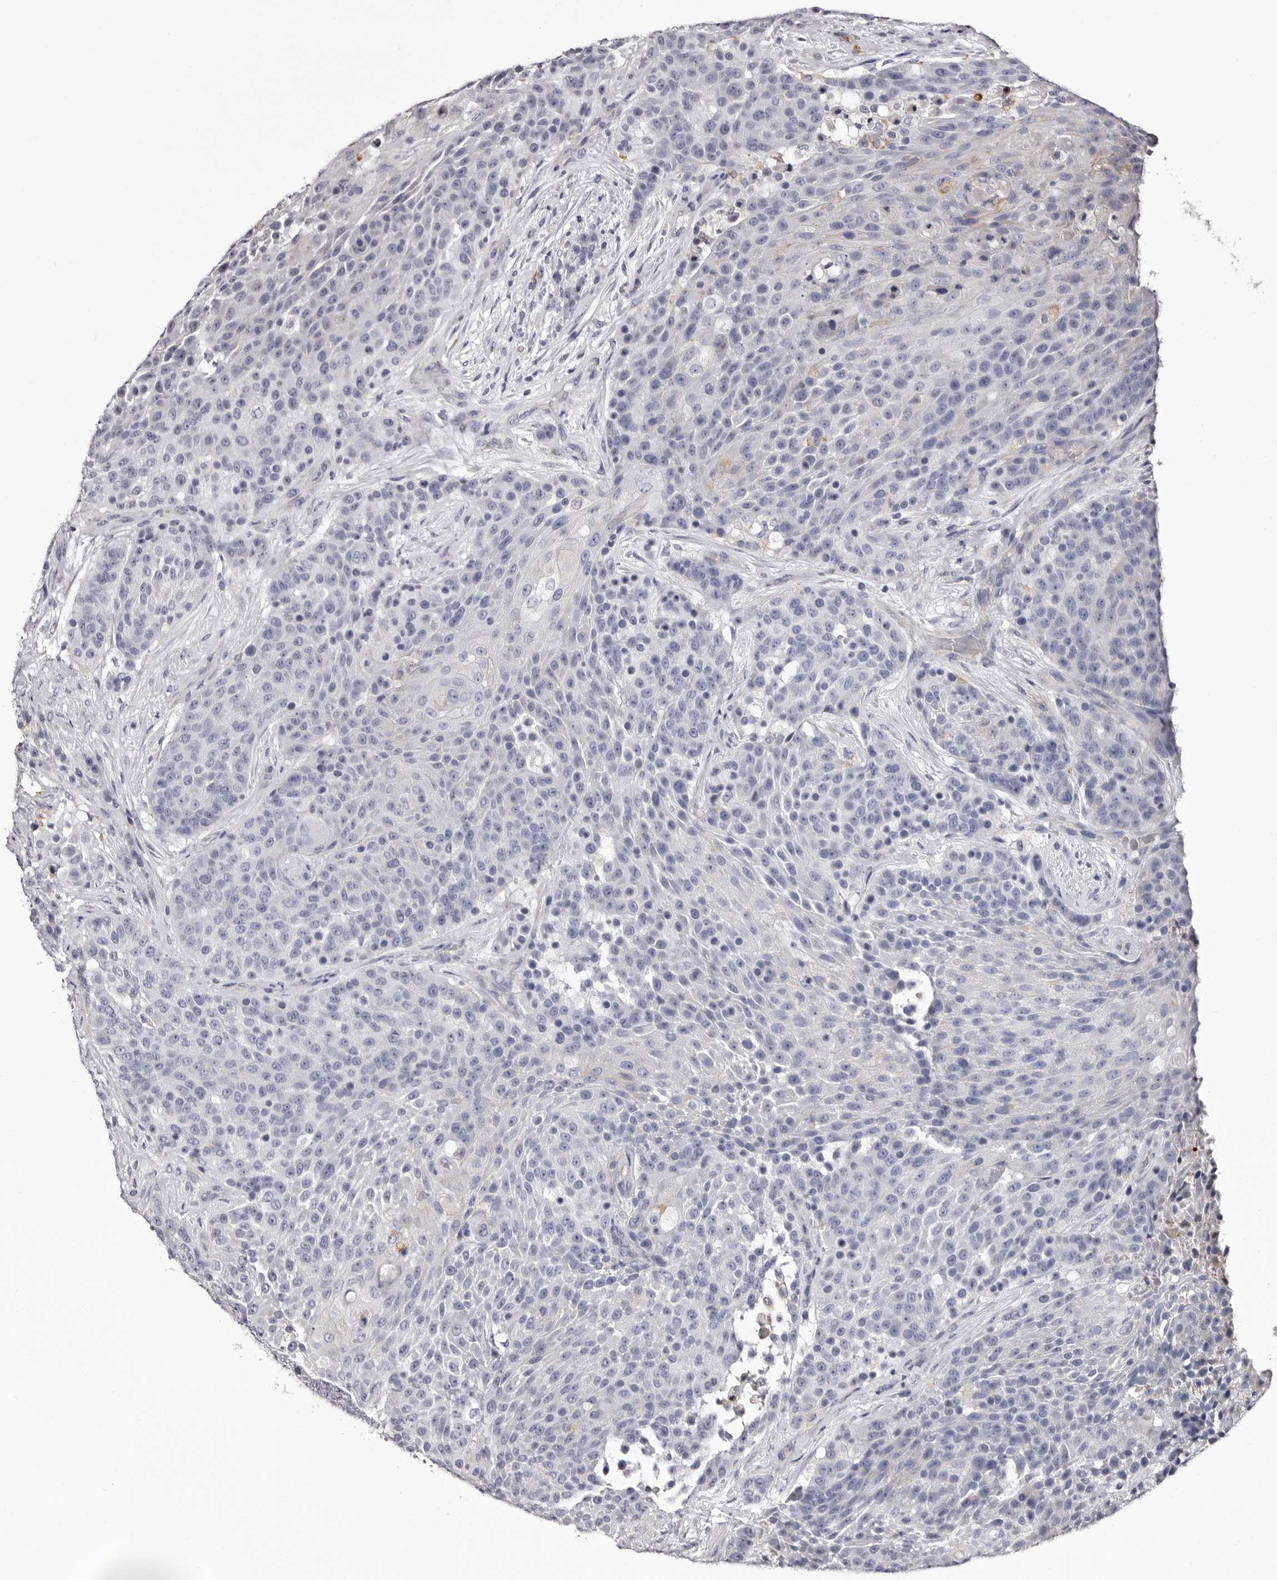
{"staining": {"intensity": "negative", "quantity": "none", "location": "none"}, "tissue": "urothelial cancer", "cell_type": "Tumor cells", "image_type": "cancer", "snomed": [{"axis": "morphology", "description": "Urothelial carcinoma, High grade"}, {"axis": "topography", "description": "Urinary bladder"}], "caption": "This is an immunohistochemistry (IHC) image of urothelial cancer. There is no staining in tumor cells.", "gene": "AUNIP", "patient": {"sex": "female", "age": 63}}